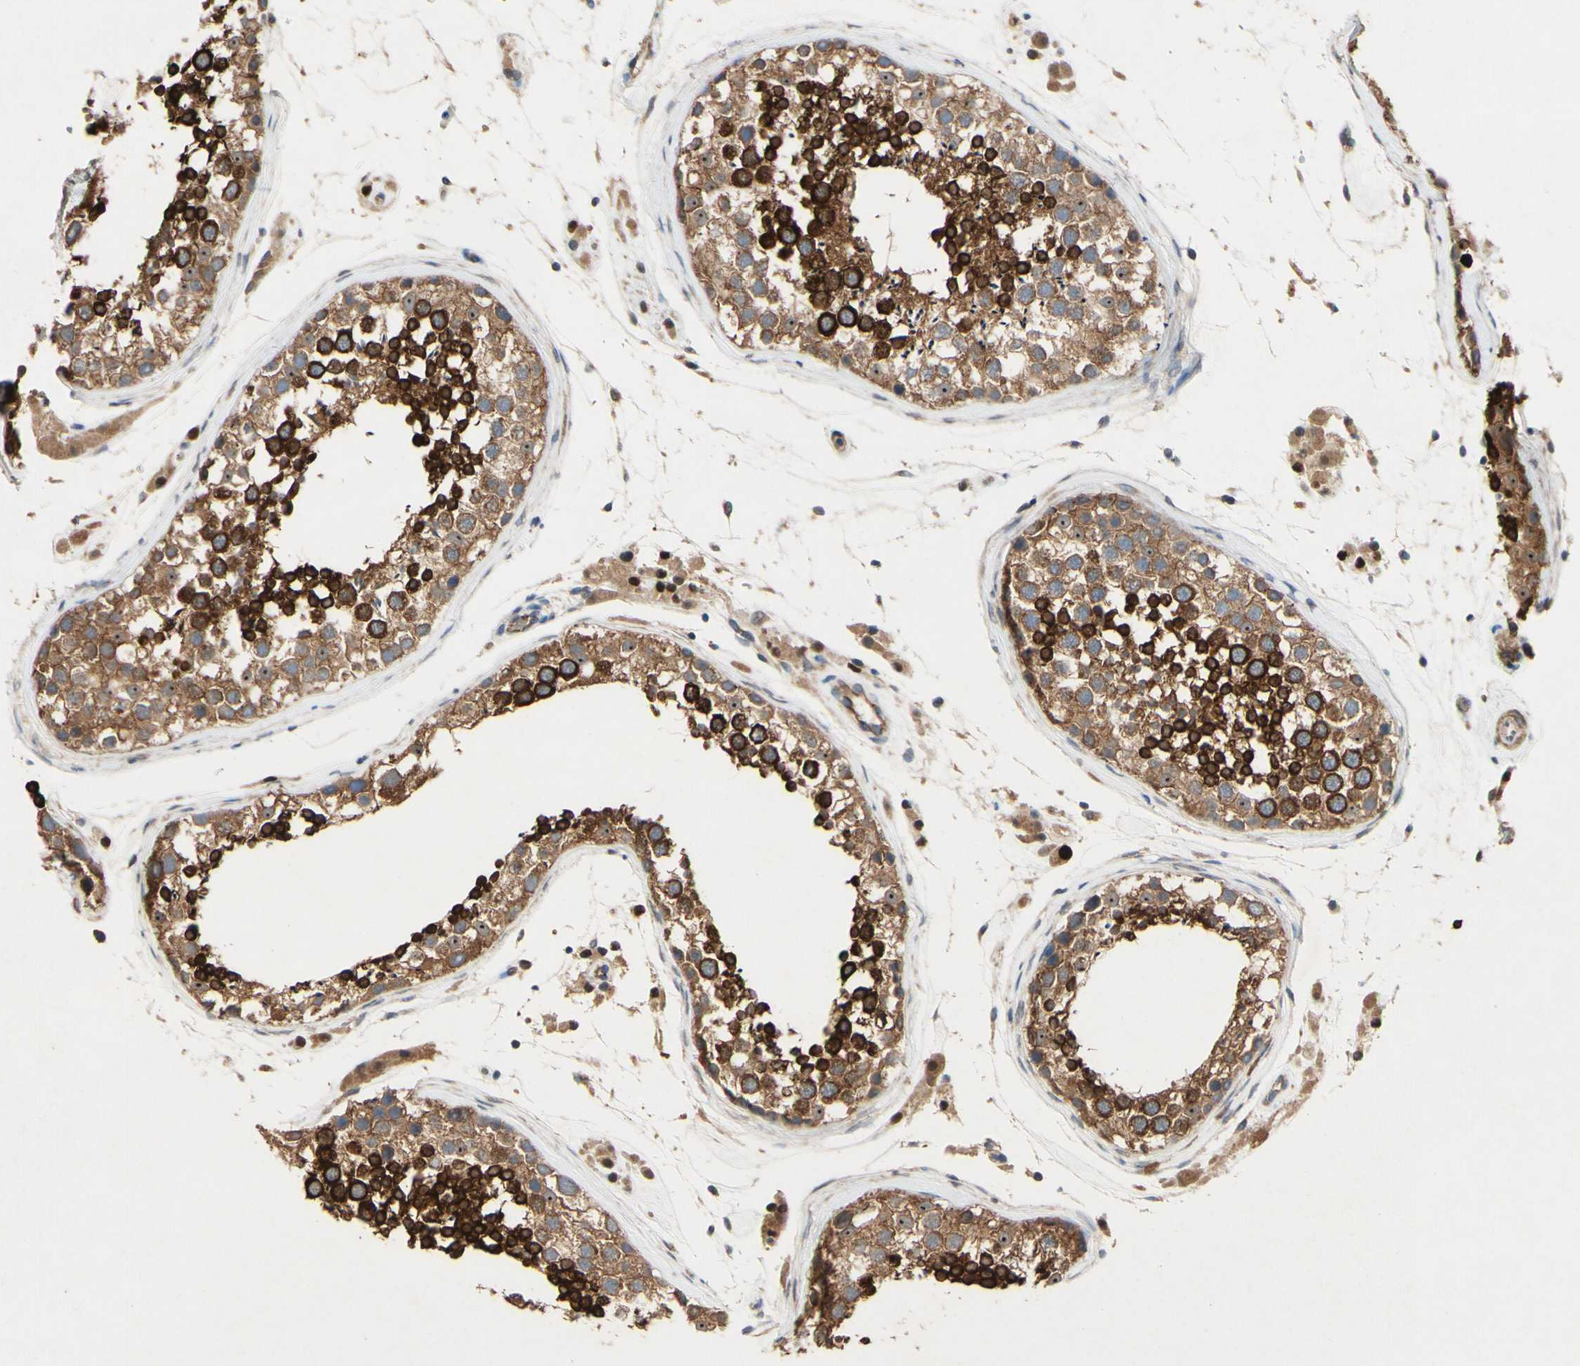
{"staining": {"intensity": "strong", "quantity": ">75%", "location": "cytoplasmic/membranous"}, "tissue": "testis", "cell_type": "Cells in seminiferous ducts", "image_type": "normal", "snomed": [{"axis": "morphology", "description": "Normal tissue, NOS"}, {"axis": "topography", "description": "Testis"}], "caption": "Brown immunohistochemical staining in benign testis reveals strong cytoplasmic/membranous expression in approximately >75% of cells in seminiferous ducts.", "gene": "PDGFB", "patient": {"sex": "male", "age": 46}}